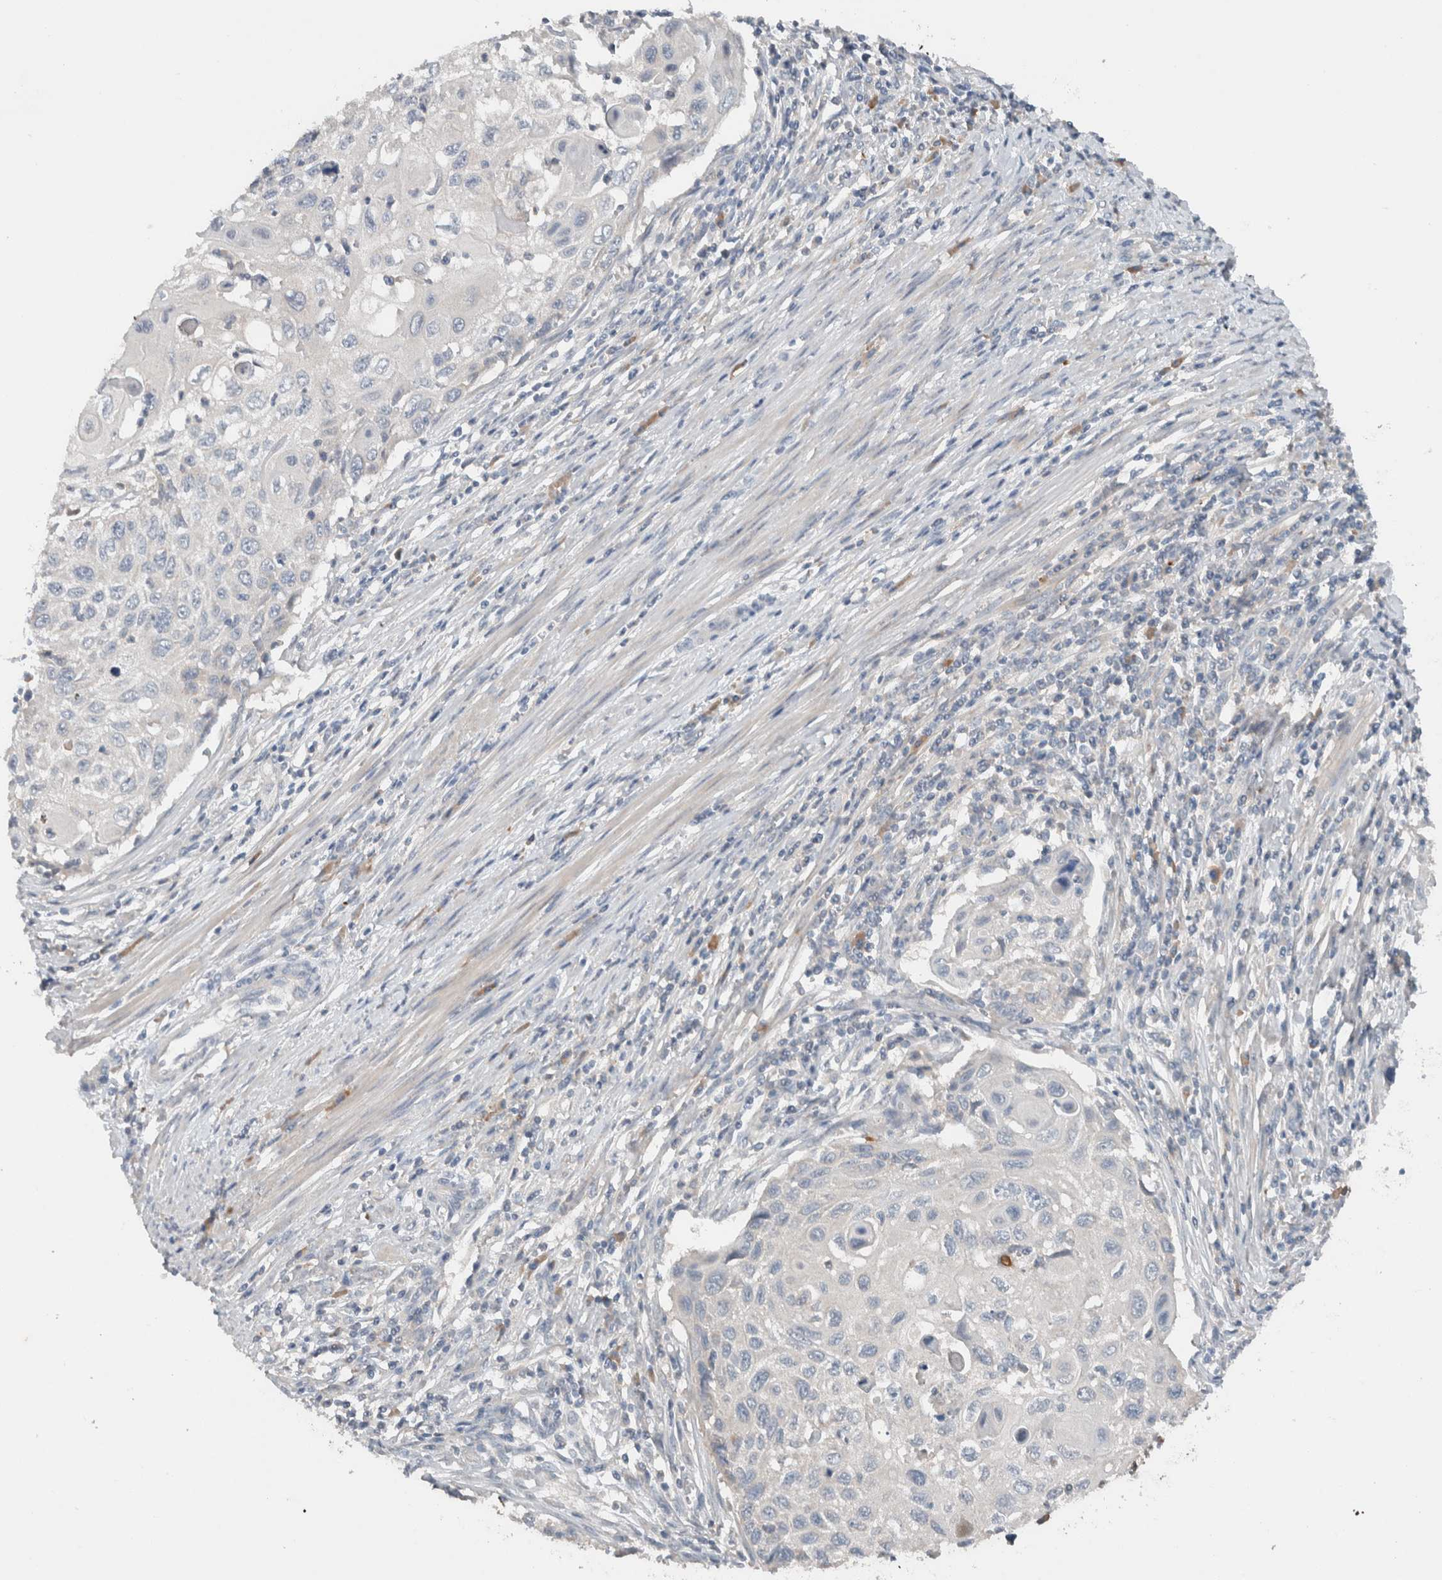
{"staining": {"intensity": "negative", "quantity": "none", "location": "none"}, "tissue": "cervical cancer", "cell_type": "Tumor cells", "image_type": "cancer", "snomed": [{"axis": "morphology", "description": "Squamous cell carcinoma, NOS"}, {"axis": "topography", "description": "Cervix"}], "caption": "This is a photomicrograph of IHC staining of cervical cancer (squamous cell carcinoma), which shows no expression in tumor cells. (IHC, brightfield microscopy, high magnification).", "gene": "UGCG", "patient": {"sex": "female", "age": 70}}